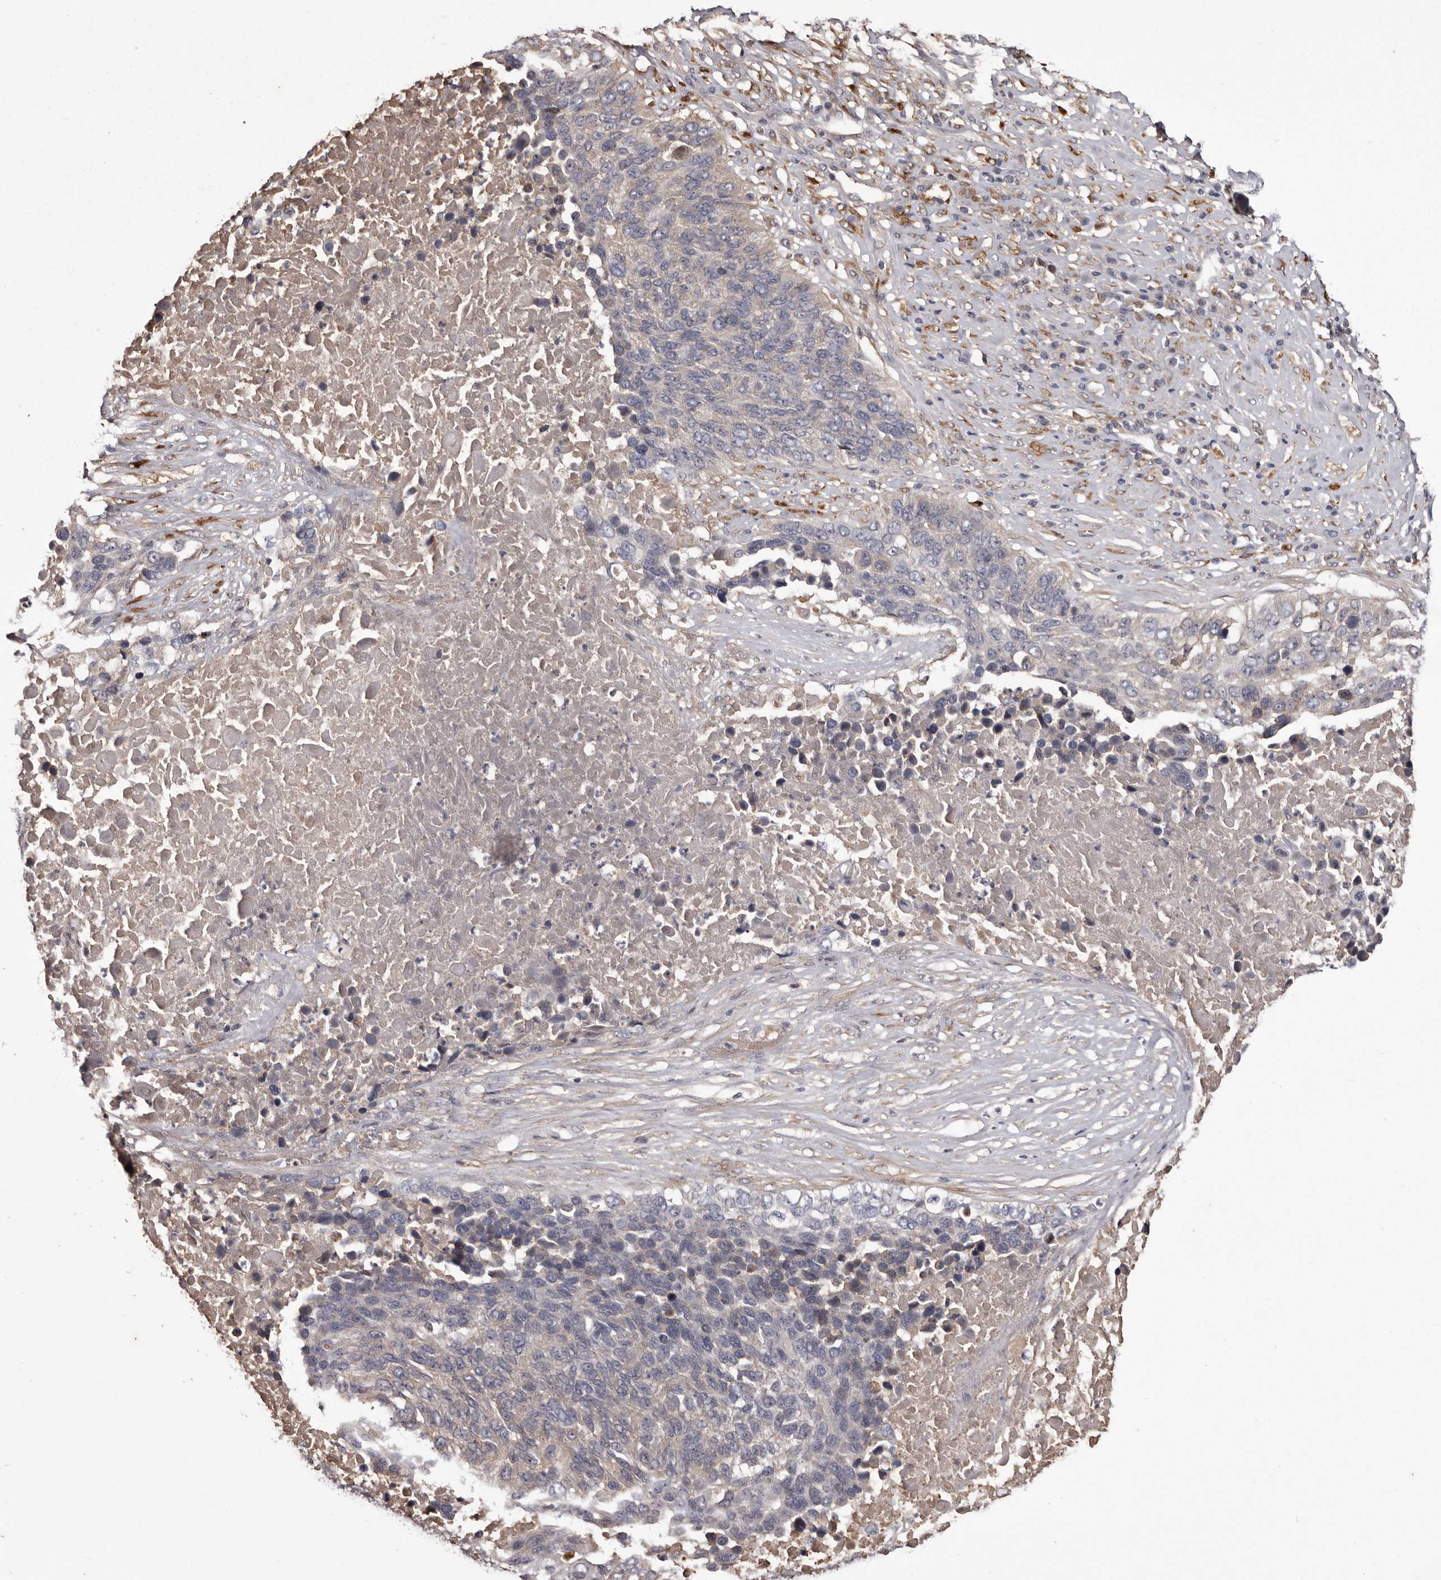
{"staining": {"intensity": "negative", "quantity": "none", "location": "none"}, "tissue": "lung cancer", "cell_type": "Tumor cells", "image_type": "cancer", "snomed": [{"axis": "morphology", "description": "Squamous cell carcinoma, NOS"}, {"axis": "topography", "description": "Lung"}], "caption": "A high-resolution image shows immunohistochemistry staining of lung cancer (squamous cell carcinoma), which exhibits no significant expression in tumor cells. (DAB immunohistochemistry, high magnification).", "gene": "CYP1B1", "patient": {"sex": "male", "age": 66}}